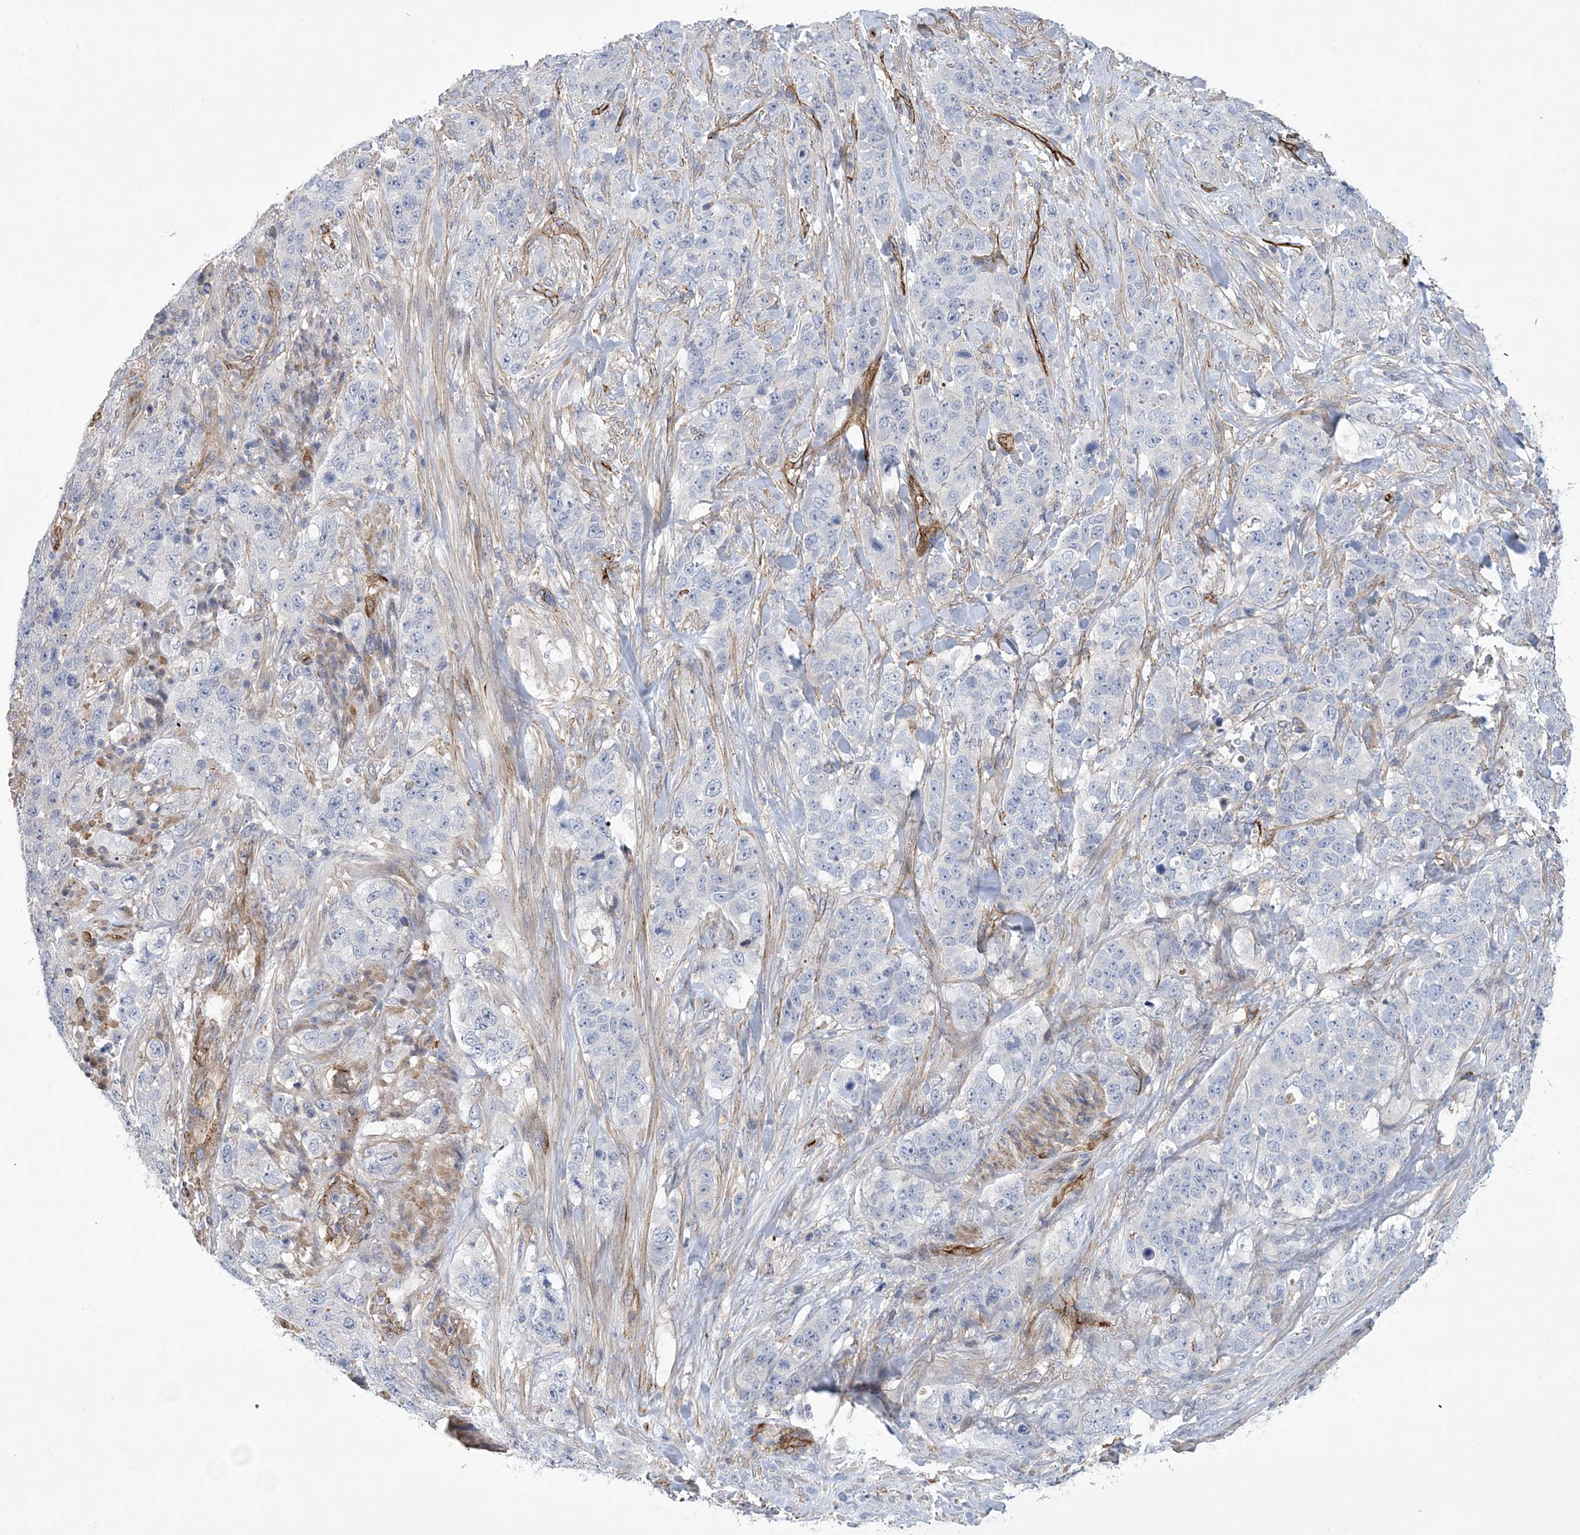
{"staining": {"intensity": "negative", "quantity": "none", "location": "none"}, "tissue": "stomach cancer", "cell_type": "Tumor cells", "image_type": "cancer", "snomed": [{"axis": "morphology", "description": "Adenocarcinoma, NOS"}, {"axis": "topography", "description": "Stomach"}], "caption": "IHC histopathology image of neoplastic tissue: human stomach adenocarcinoma stained with DAB (3,3'-diaminobenzidine) displays no significant protein expression in tumor cells.", "gene": "CALN1", "patient": {"sex": "male", "age": 48}}